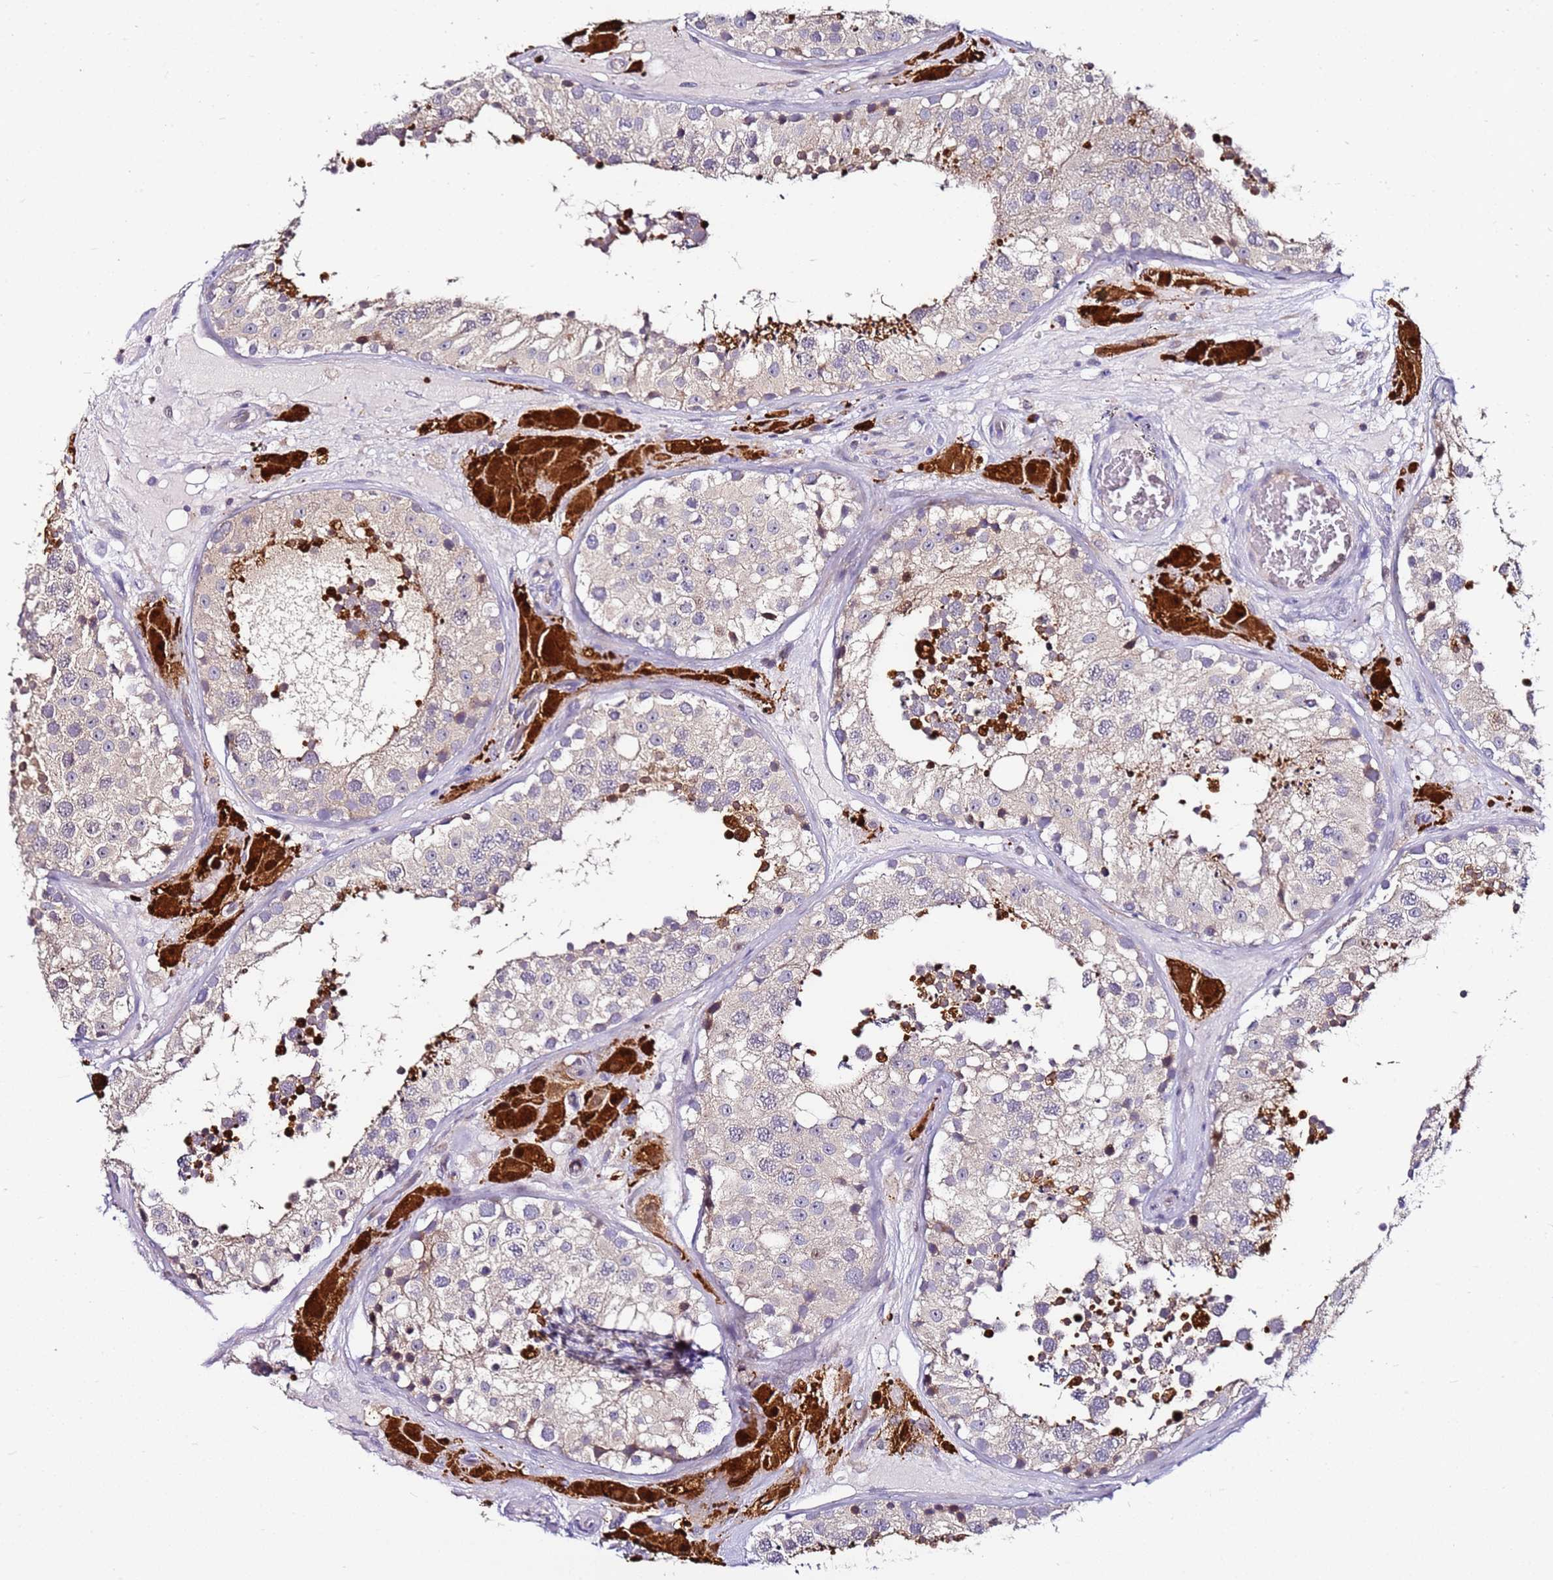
{"staining": {"intensity": "strong", "quantity": "<25%", "location": "cytoplasmic/membranous"}, "tissue": "testis", "cell_type": "Cells in seminiferous ducts", "image_type": "normal", "snomed": [{"axis": "morphology", "description": "Normal tissue, NOS"}, {"axis": "topography", "description": "Testis"}], "caption": "An immunohistochemistry (IHC) histopathology image of benign tissue is shown. Protein staining in brown shows strong cytoplasmic/membranous positivity in testis within cells in seminiferous ducts.", "gene": "SRRM5", "patient": {"sex": "male", "age": 26}}